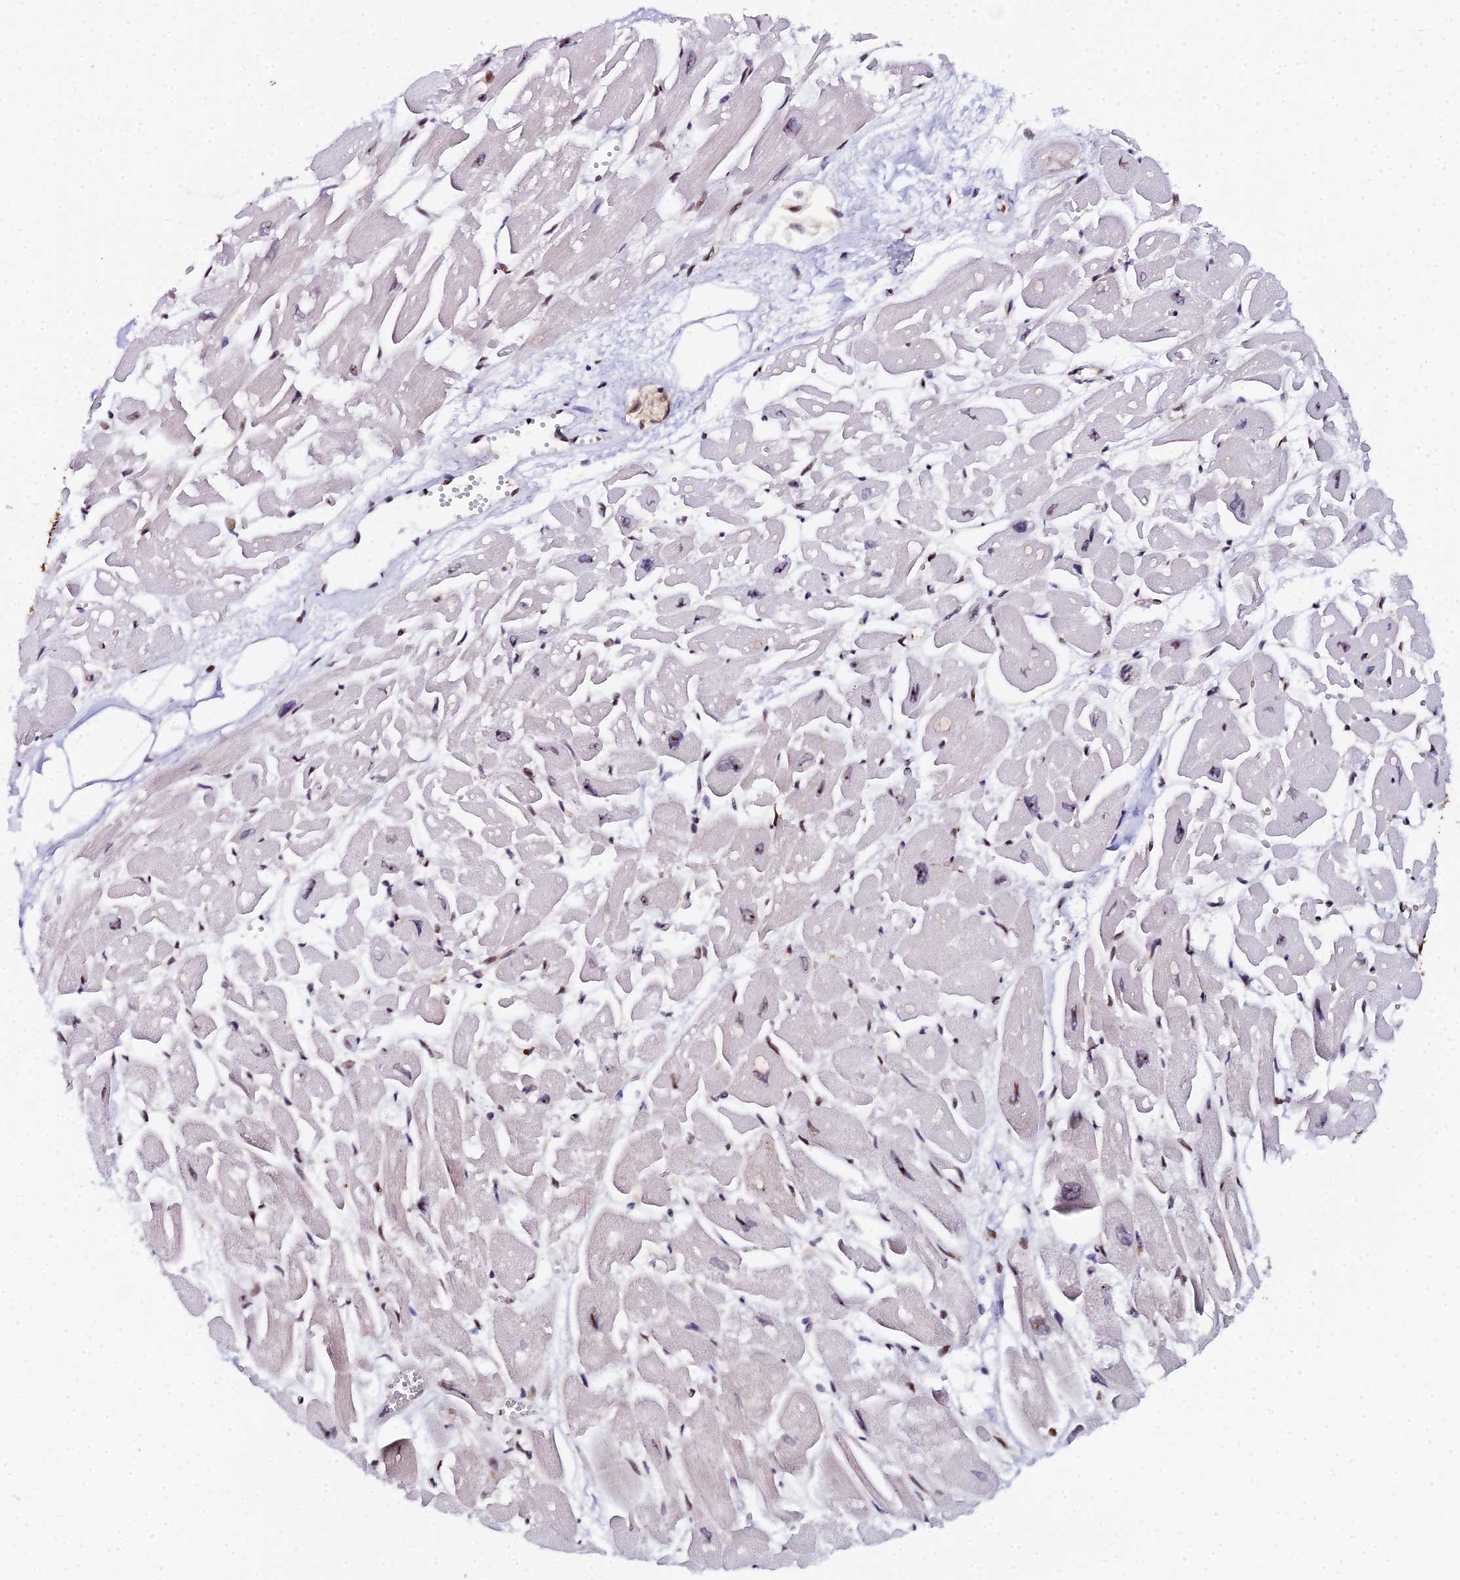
{"staining": {"intensity": "weak", "quantity": "25%-75%", "location": "nuclear"}, "tissue": "heart muscle", "cell_type": "Cardiomyocytes", "image_type": "normal", "snomed": [{"axis": "morphology", "description": "Normal tissue, NOS"}, {"axis": "topography", "description": "Heart"}], "caption": "The photomicrograph displays staining of unremarkable heart muscle, revealing weak nuclear protein positivity (brown color) within cardiomyocytes. (IHC, brightfield microscopy, high magnification).", "gene": "TIFA", "patient": {"sex": "male", "age": 54}}